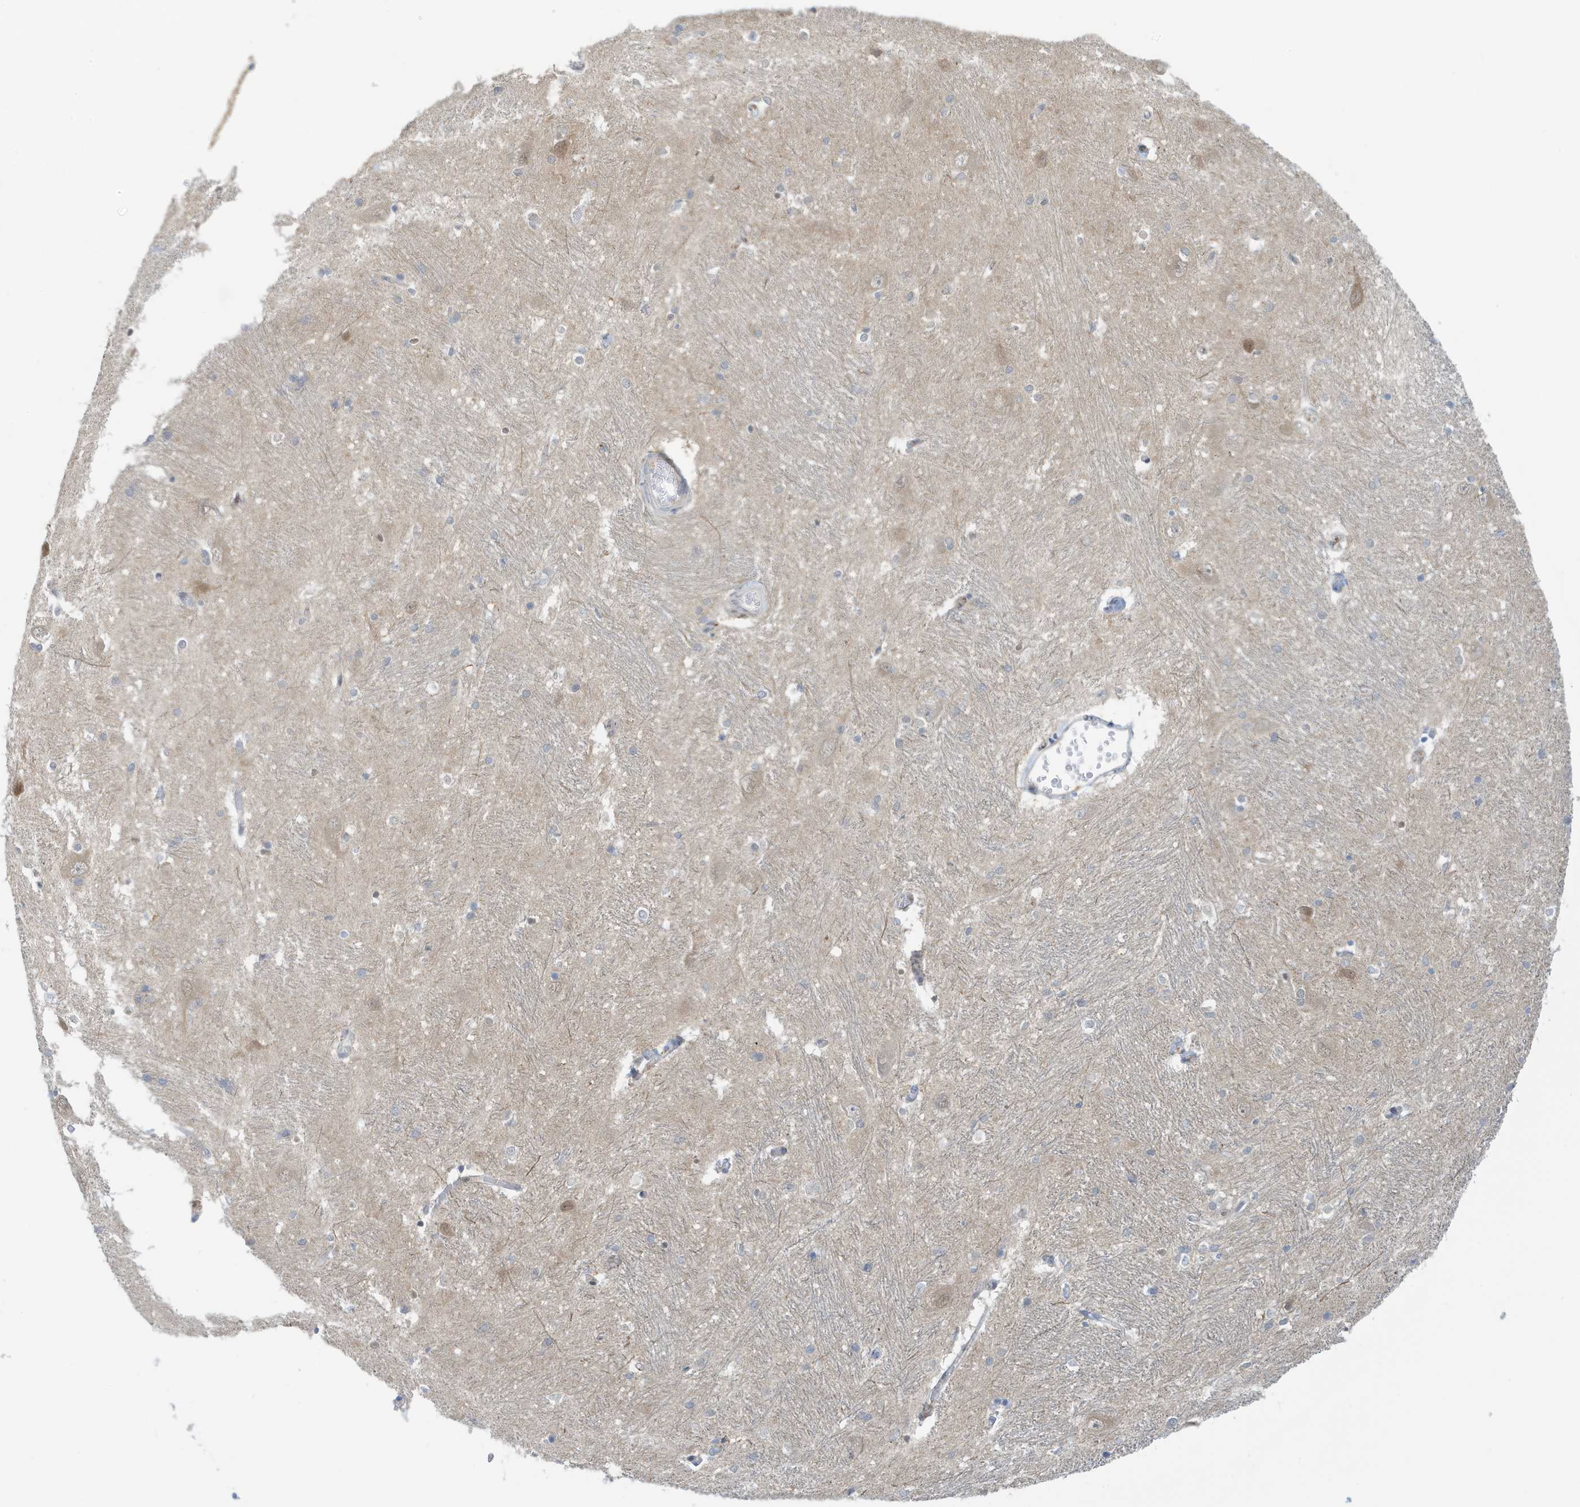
{"staining": {"intensity": "negative", "quantity": "none", "location": "none"}, "tissue": "caudate", "cell_type": "Glial cells", "image_type": "normal", "snomed": [{"axis": "morphology", "description": "Normal tissue, NOS"}, {"axis": "topography", "description": "Lateral ventricle wall"}], "caption": "A histopathology image of human caudate is negative for staining in glial cells. (Brightfield microscopy of DAB immunohistochemistry (IHC) at high magnification).", "gene": "OGA", "patient": {"sex": "male", "age": 37}}